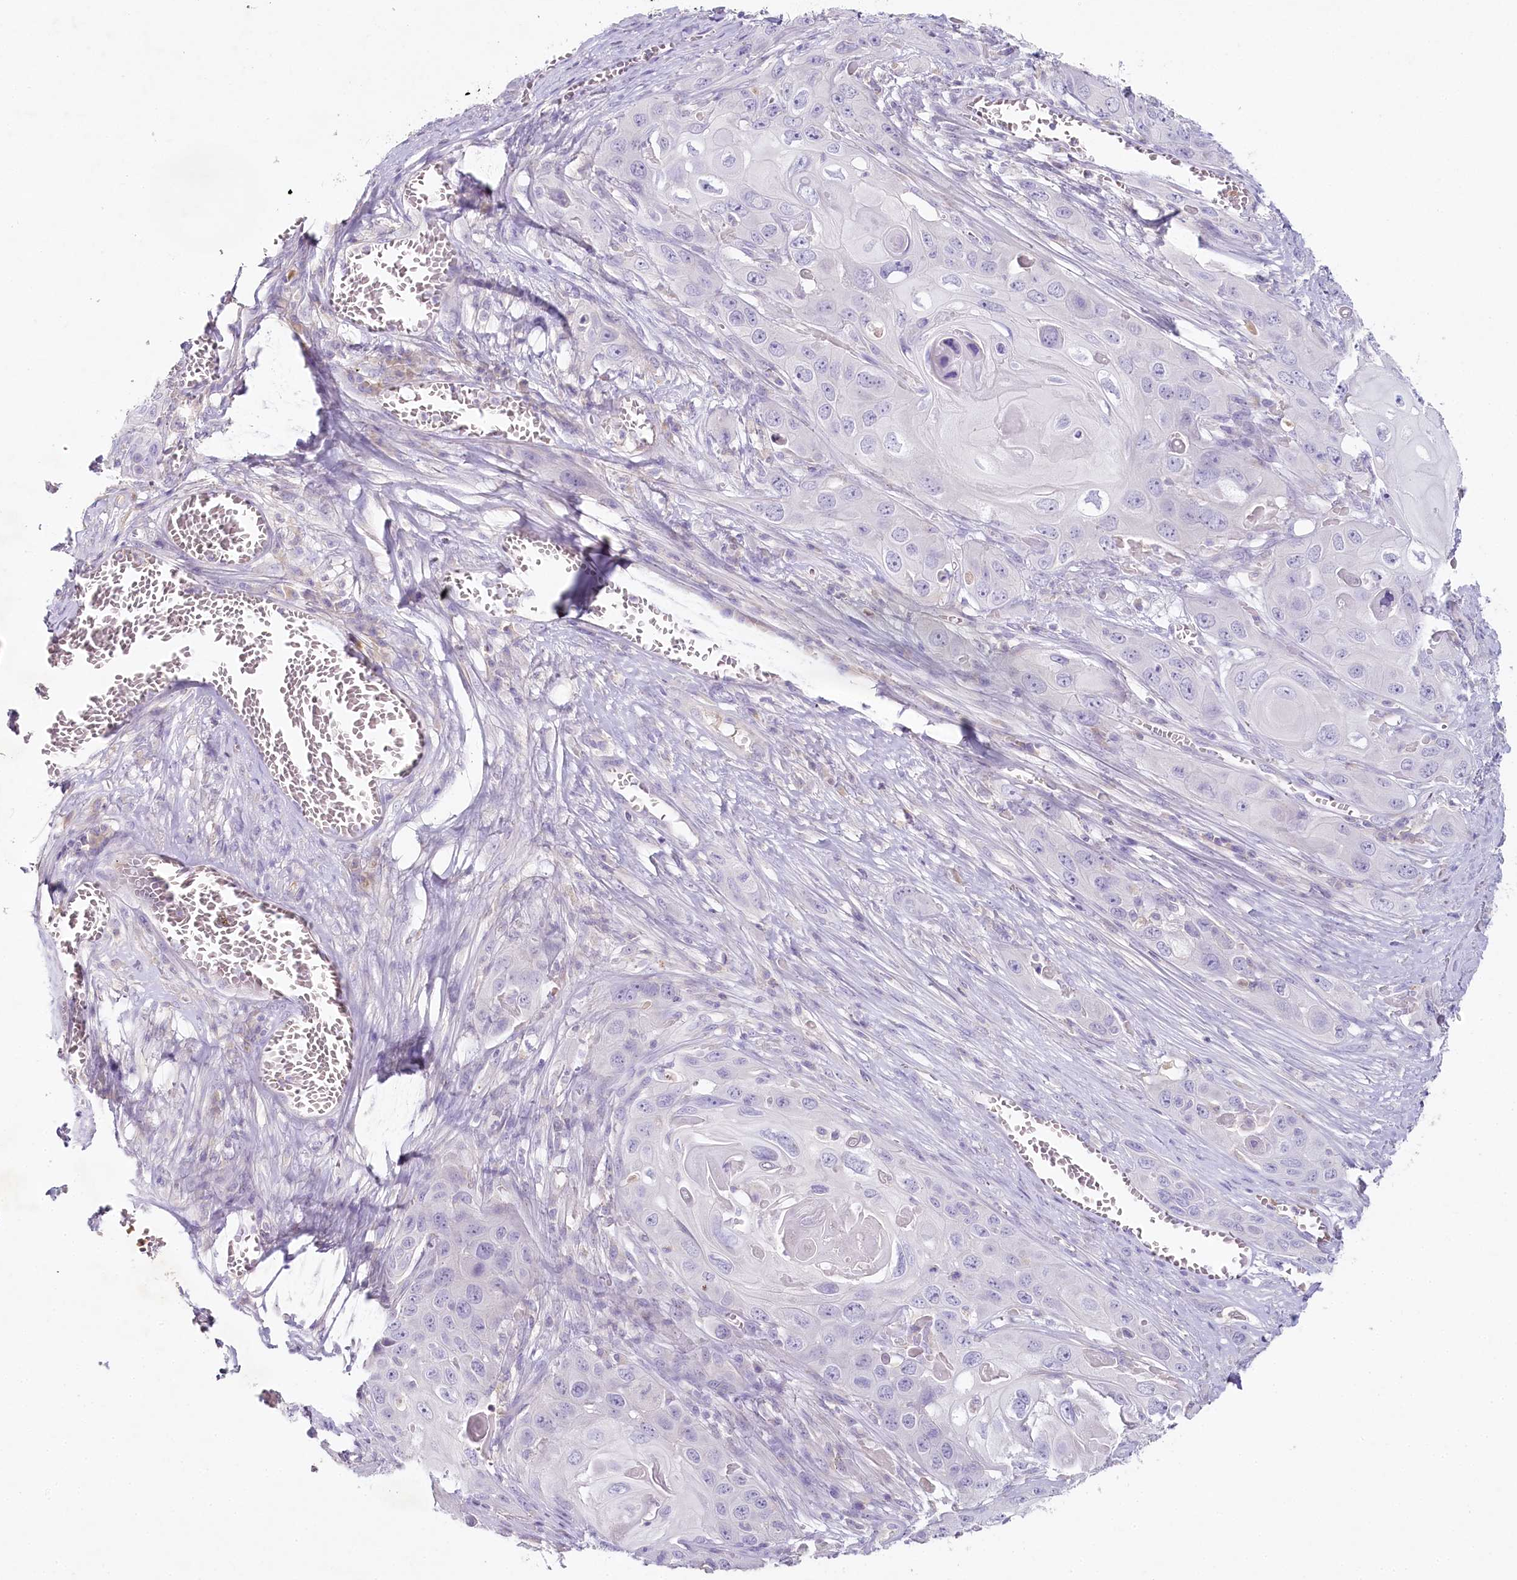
{"staining": {"intensity": "negative", "quantity": "none", "location": "none"}, "tissue": "skin cancer", "cell_type": "Tumor cells", "image_type": "cancer", "snomed": [{"axis": "morphology", "description": "Squamous cell carcinoma, NOS"}, {"axis": "topography", "description": "Skin"}], "caption": "Tumor cells show no significant protein staining in skin cancer (squamous cell carcinoma).", "gene": "HPD", "patient": {"sex": "male", "age": 55}}